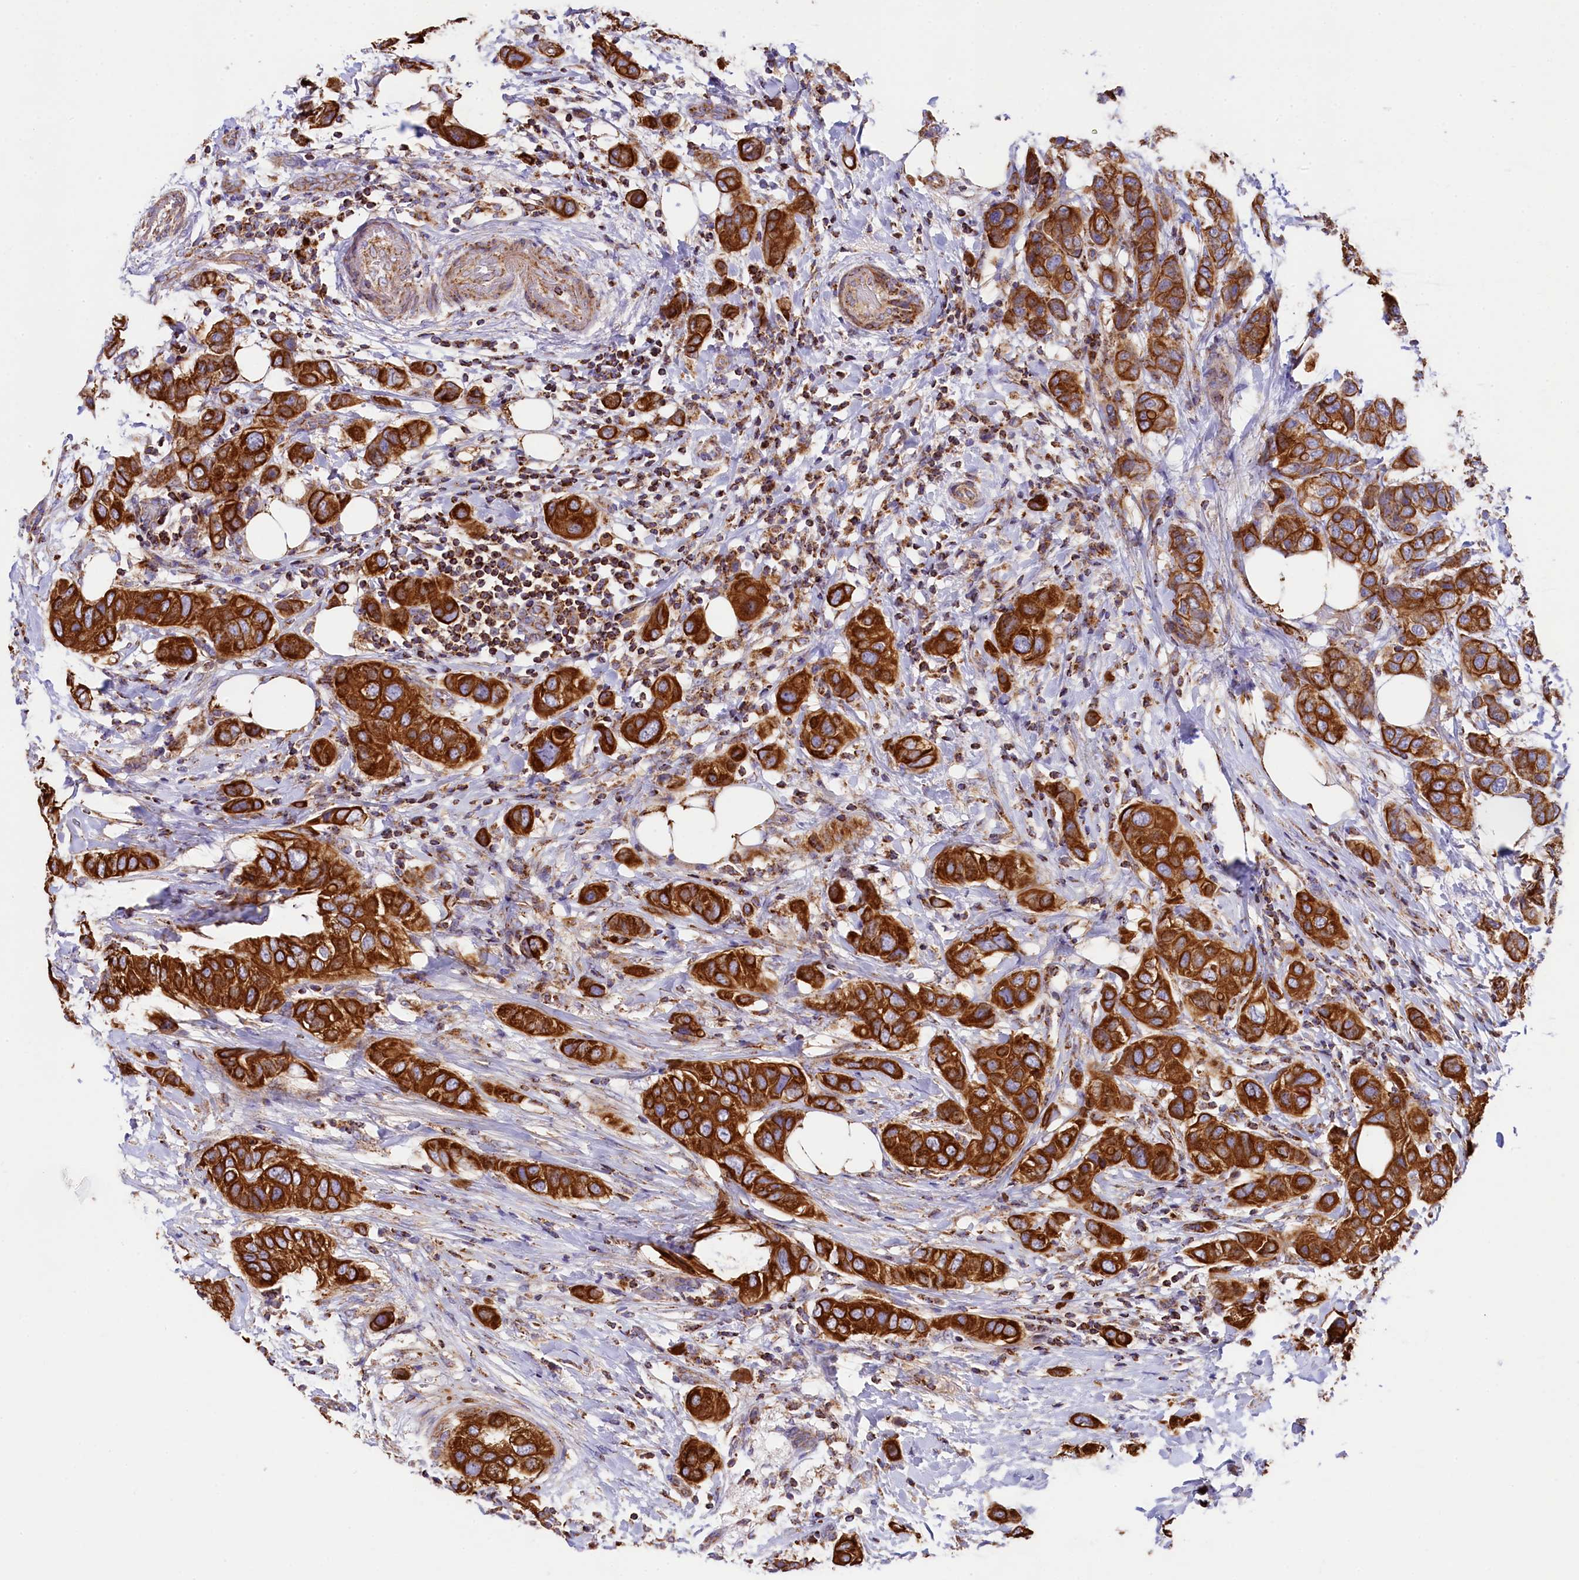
{"staining": {"intensity": "strong", "quantity": ">75%", "location": "cytoplasmic/membranous"}, "tissue": "breast cancer", "cell_type": "Tumor cells", "image_type": "cancer", "snomed": [{"axis": "morphology", "description": "Lobular carcinoma"}, {"axis": "topography", "description": "Breast"}], "caption": "The photomicrograph exhibits staining of breast lobular carcinoma, revealing strong cytoplasmic/membranous protein expression (brown color) within tumor cells.", "gene": "CLYBL", "patient": {"sex": "female", "age": 51}}